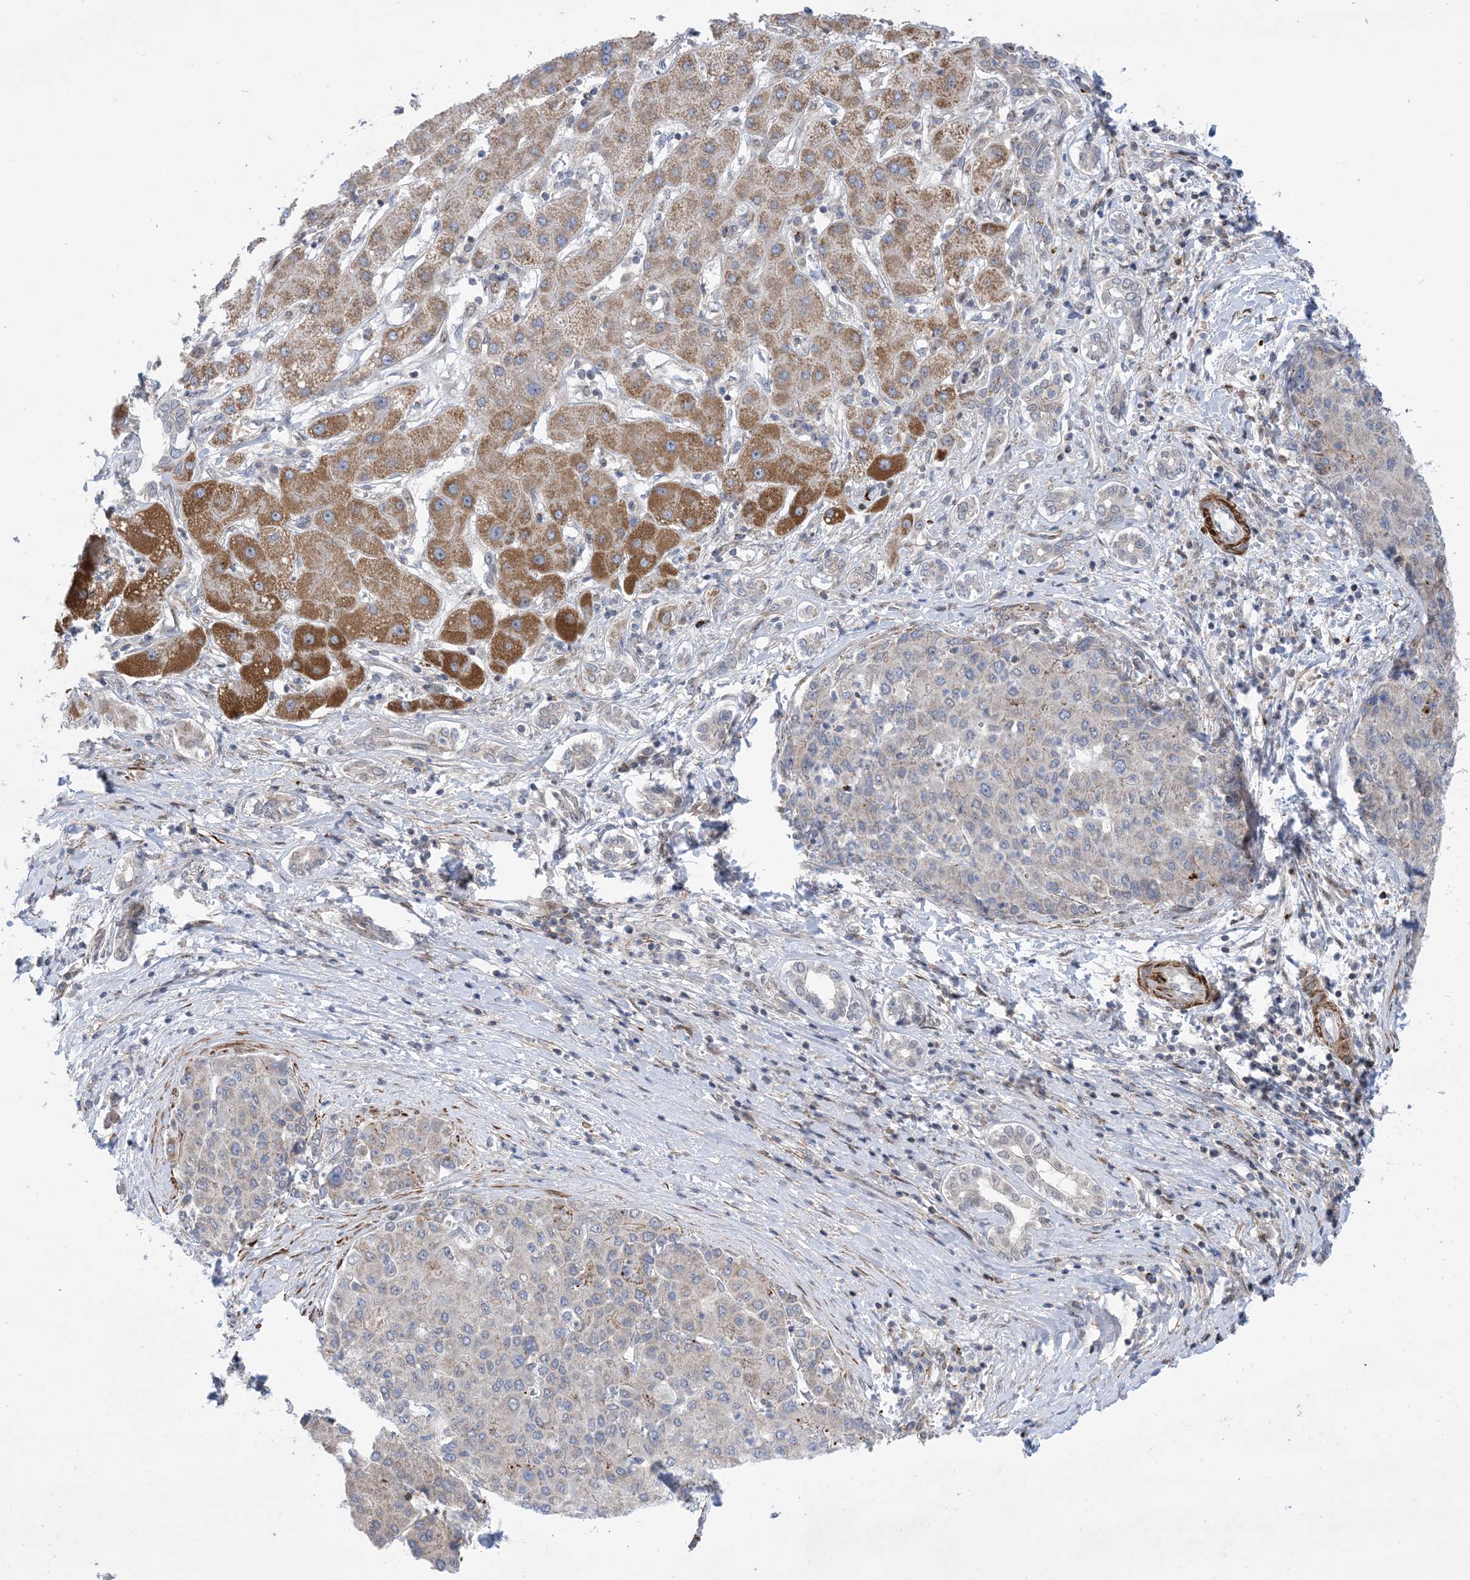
{"staining": {"intensity": "moderate", "quantity": "<25%", "location": "cytoplasmic/membranous"}, "tissue": "liver cancer", "cell_type": "Tumor cells", "image_type": "cancer", "snomed": [{"axis": "morphology", "description": "Carcinoma, Hepatocellular, NOS"}, {"axis": "topography", "description": "Liver"}], "caption": "Human hepatocellular carcinoma (liver) stained with a protein marker reveals moderate staining in tumor cells.", "gene": "ZNF8", "patient": {"sex": "male", "age": 65}}